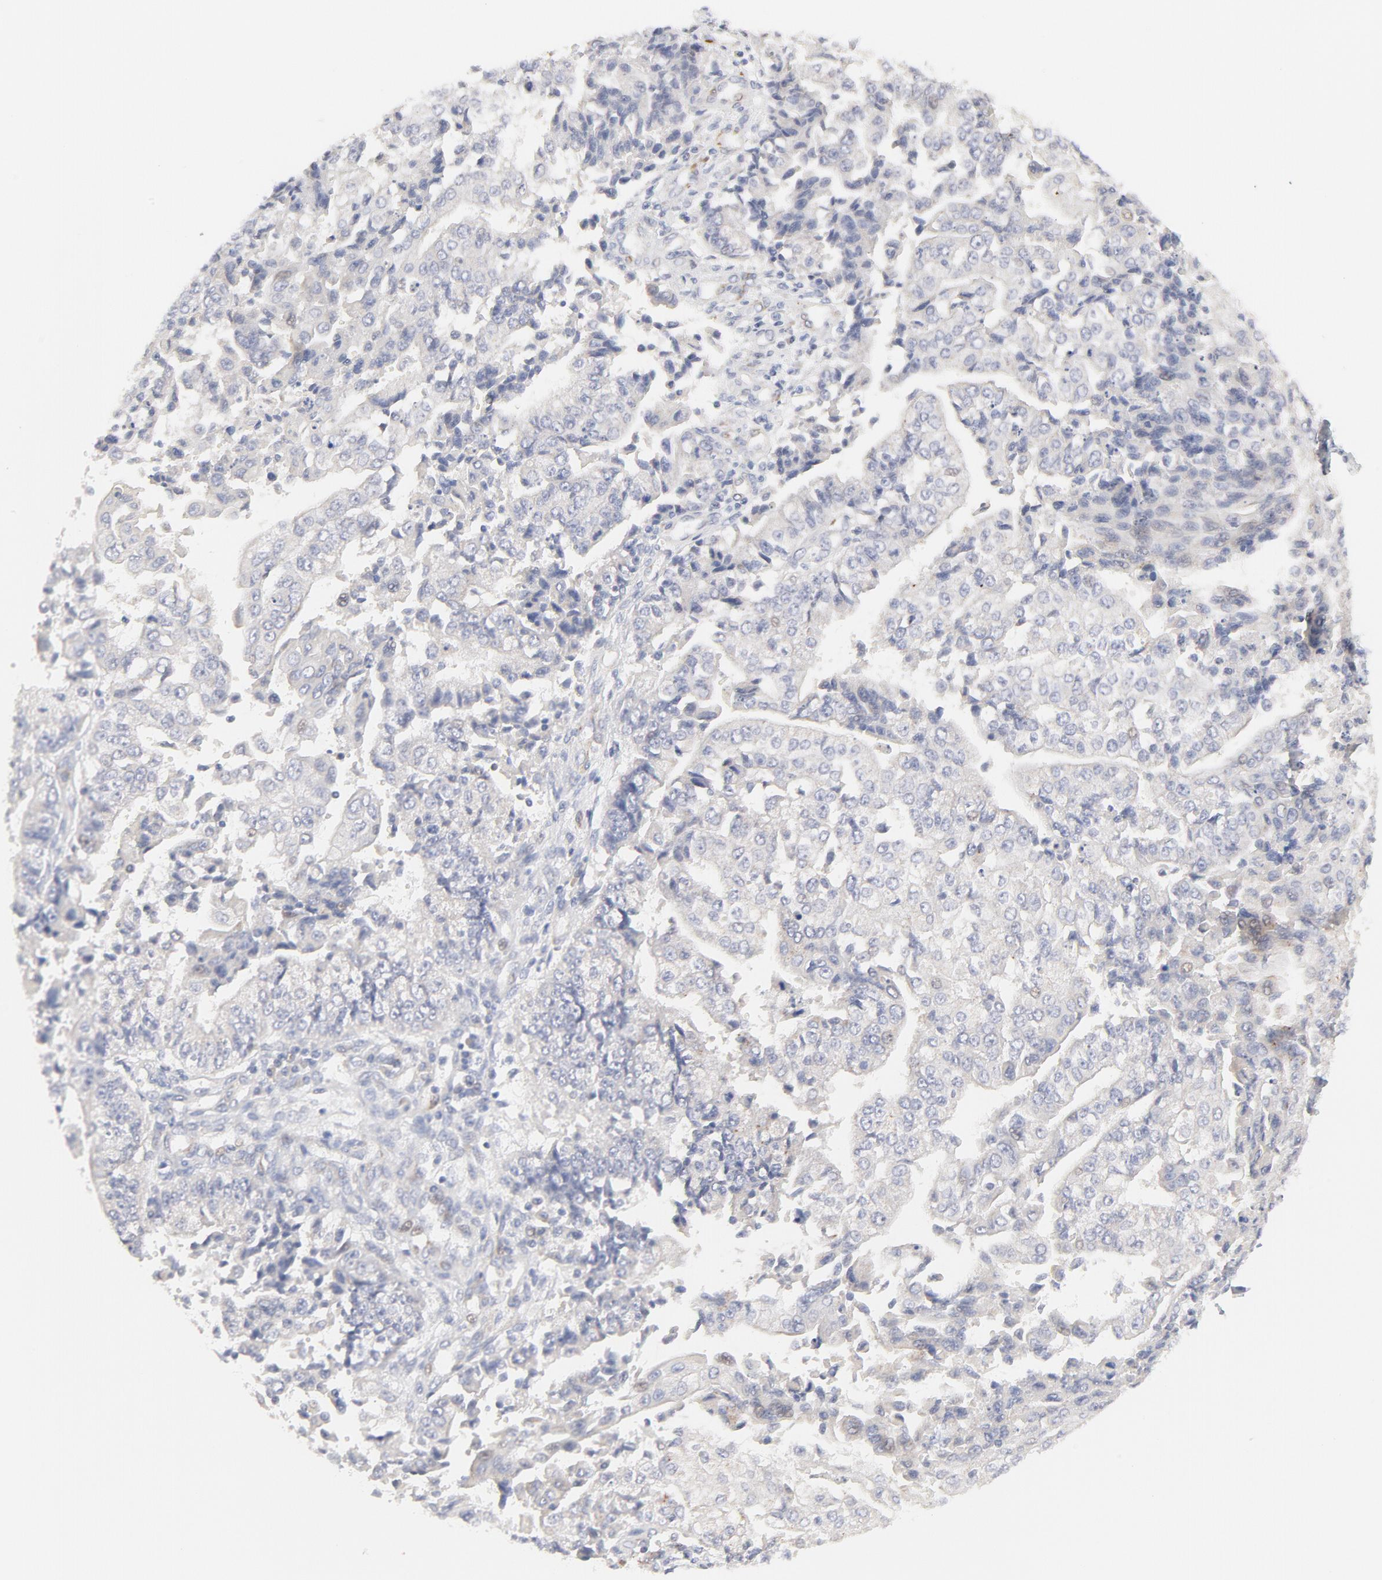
{"staining": {"intensity": "weak", "quantity": "<25%", "location": "cytoplasmic/membranous"}, "tissue": "endometrial cancer", "cell_type": "Tumor cells", "image_type": "cancer", "snomed": [{"axis": "morphology", "description": "Adenocarcinoma, NOS"}, {"axis": "topography", "description": "Endometrium"}], "caption": "Immunohistochemistry image of neoplastic tissue: human endometrial adenocarcinoma stained with DAB exhibits no significant protein positivity in tumor cells. (DAB immunohistochemistry (IHC) visualized using brightfield microscopy, high magnification).", "gene": "NKX2-2", "patient": {"sex": "female", "age": 75}}